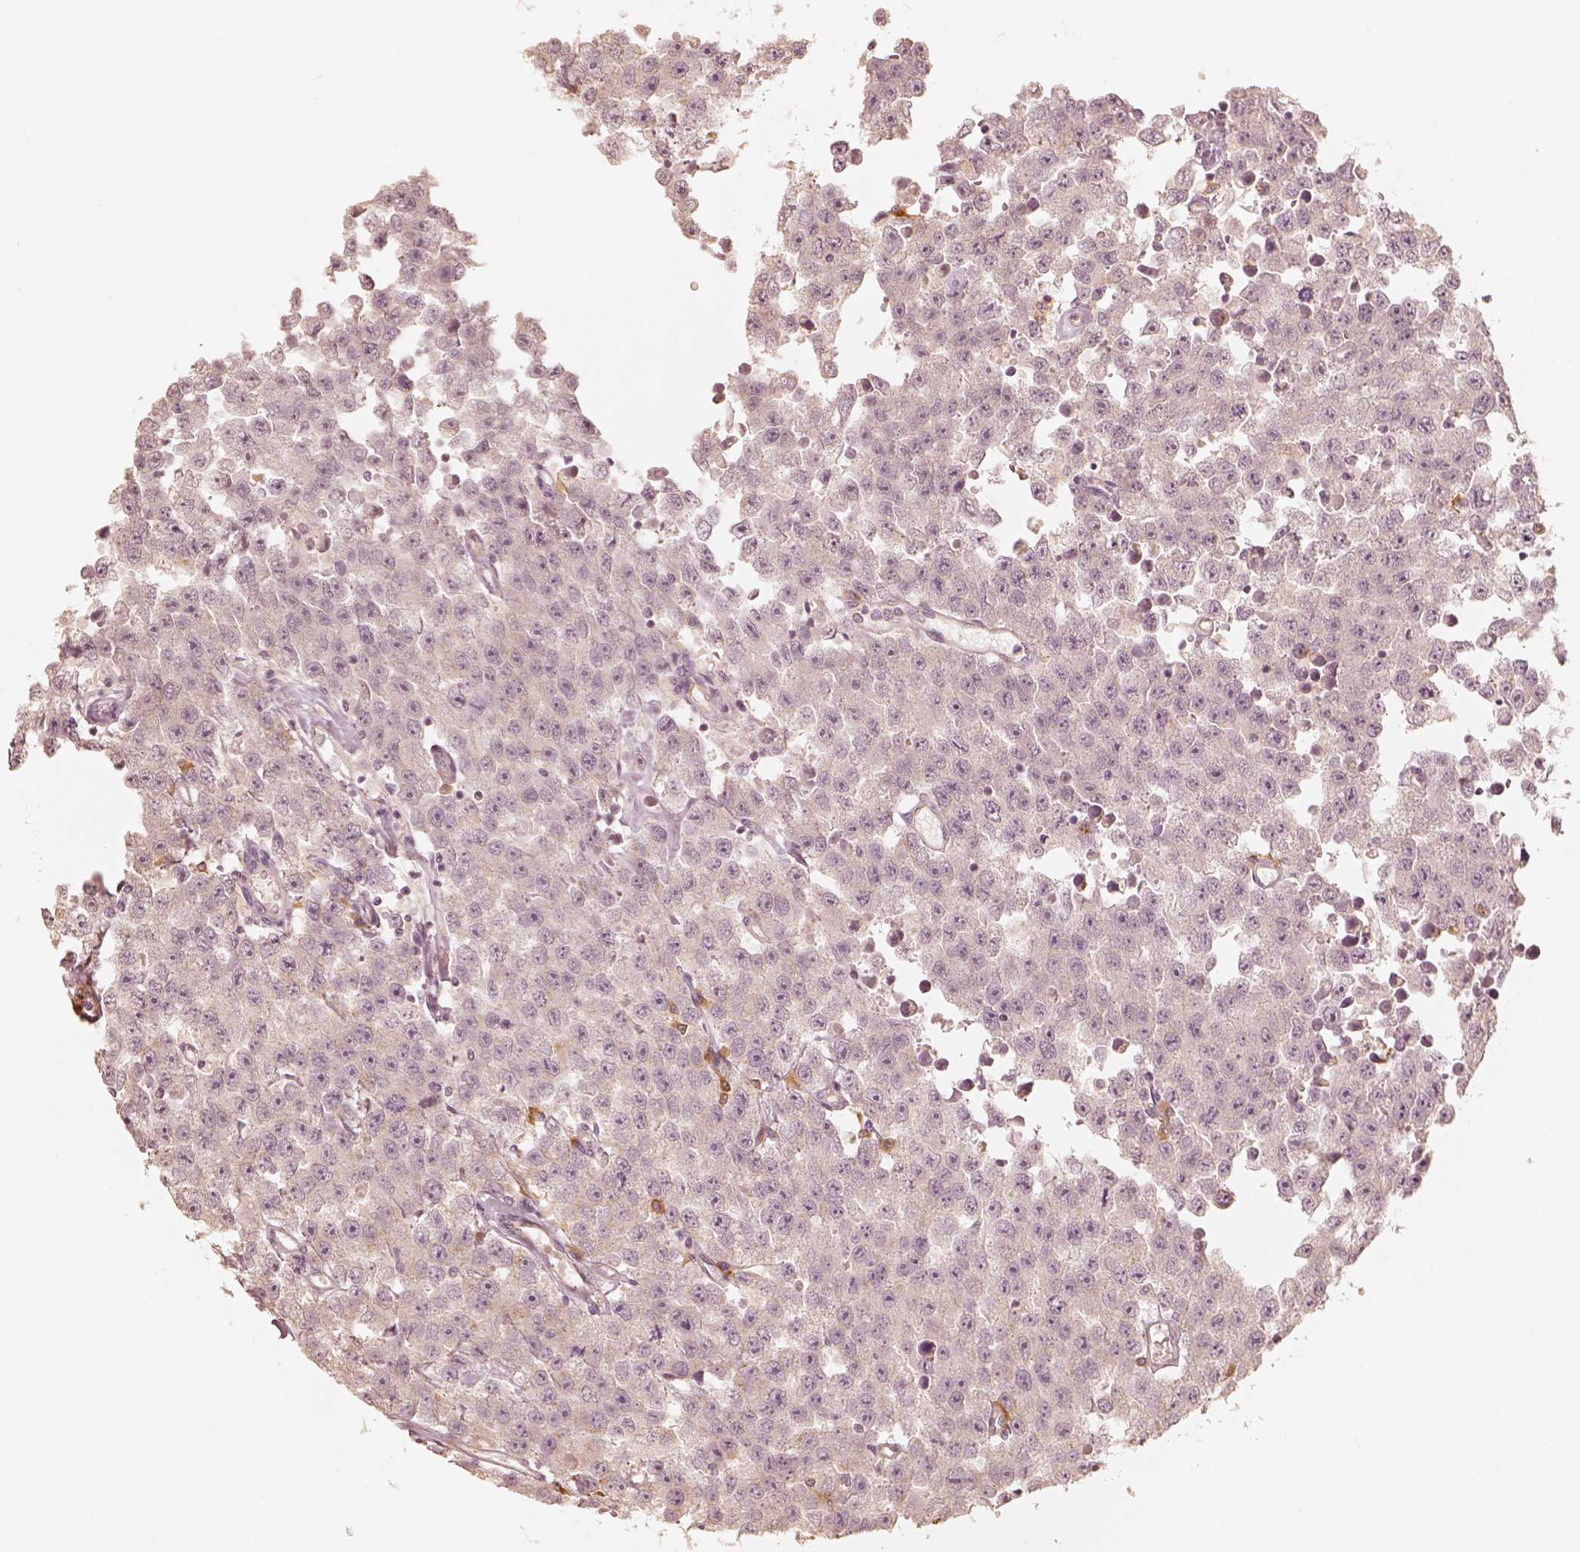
{"staining": {"intensity": "negative", "quantity": "none", "location": "none"}, "tissue": "testis cancer", "cell_type": "Tumor cells", "image_type": "cancer", "snomed": [{"axis": "morphology", "description": "Seminoma, NOS"}, {"axis": "topography", "description": "Testis"}], "caption": "Photomicrograph shows no protein staining in tumor cells of testis seminoma tissue.", "gene": "GORASP2", "patient": {"sex": "male", "age": 52}}